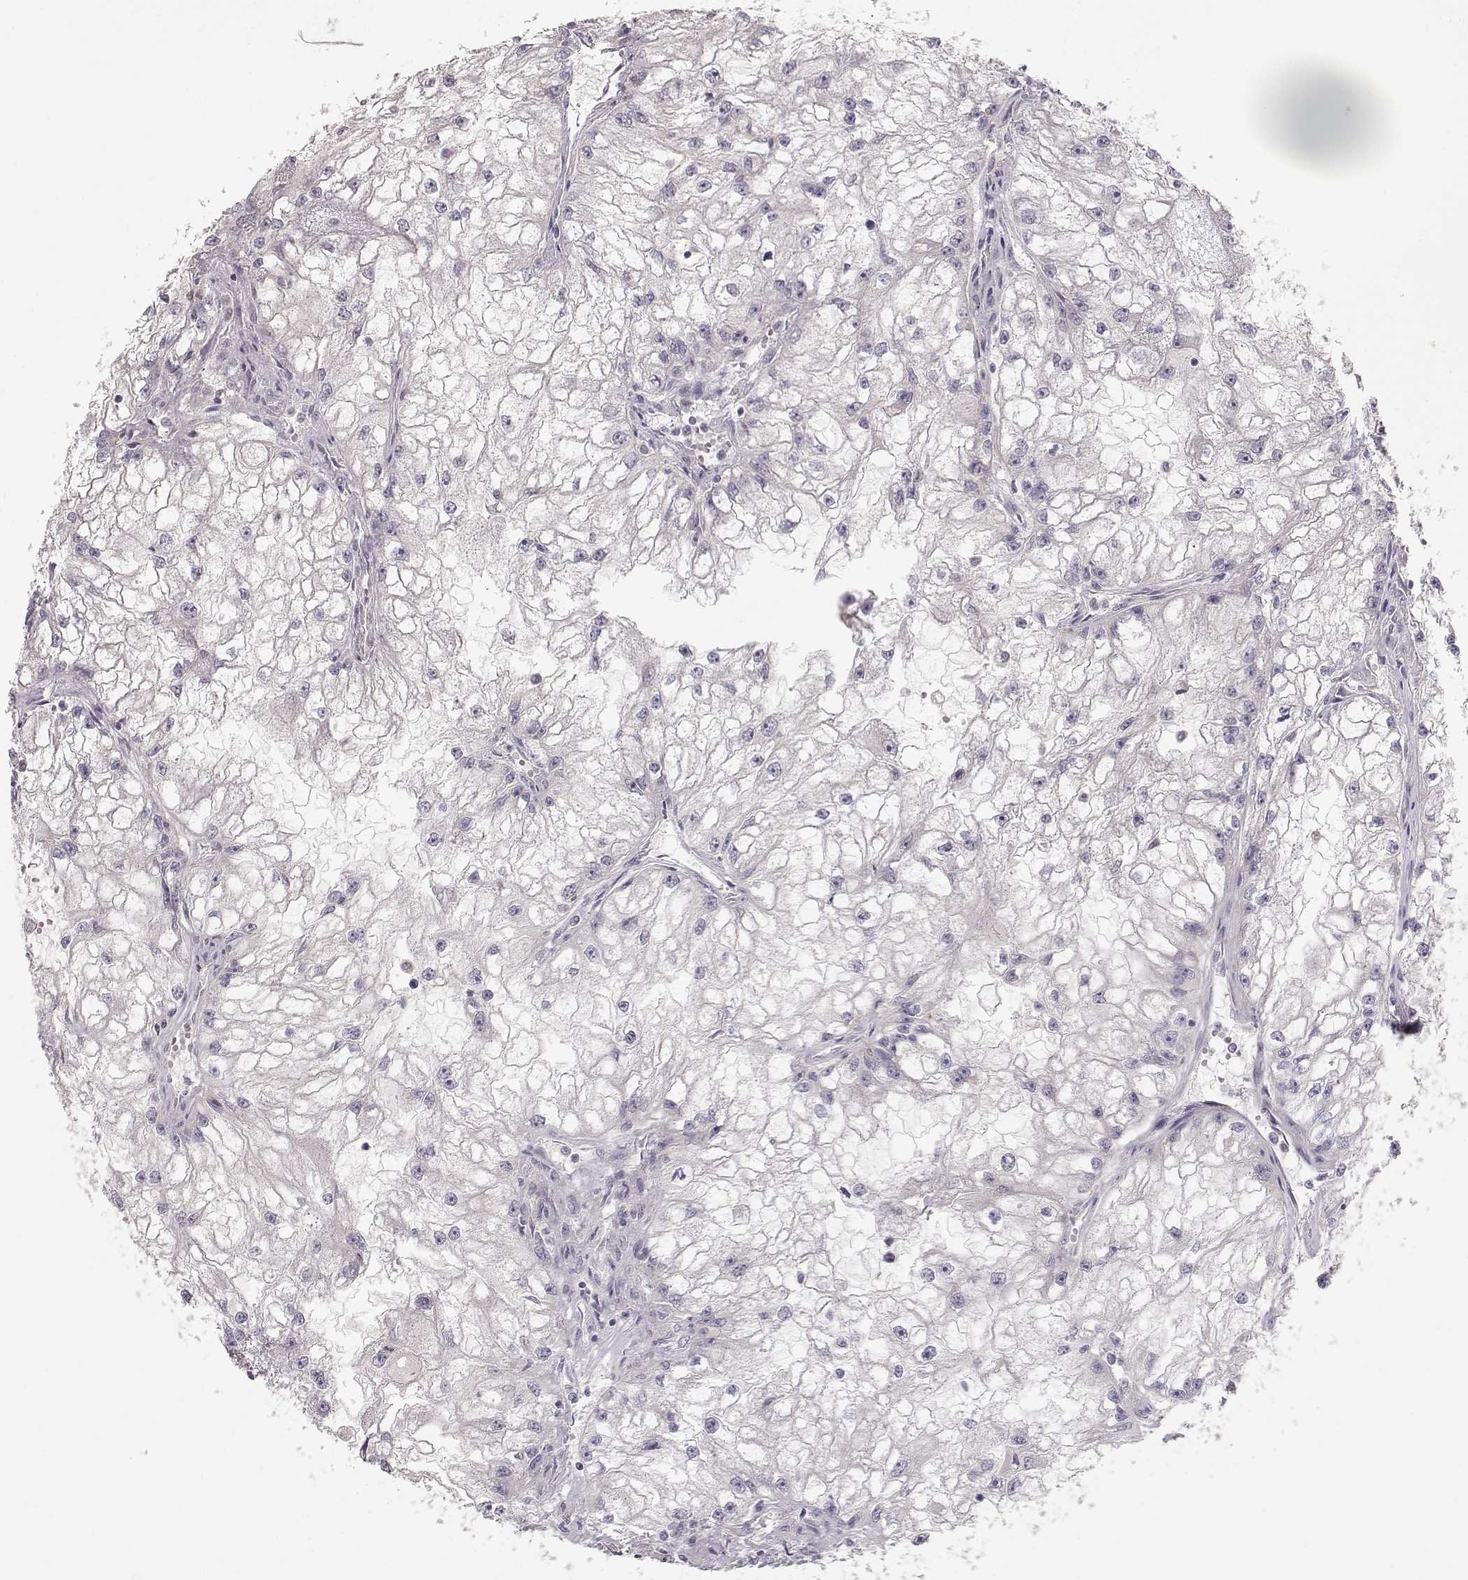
{"staining": {"intensity": "negative", "quantity": "none", "location": "none"}, "tissue": "renal cancer", "cell_type": "Tumor cells", "image_type": "cancer", "snomed": [{"axis": "morphology", "description": "Adenocarcinoma, NOS"}, {"axis": "topography", "description": "Kidney"}], "caption": "Renal cancer (adenocarcinoma) stained for a protein using immunohistochemistry displays no expression tumor cells.", "gene": "ARHGAP8", "patient": {"sex": "male", "age": 59}}